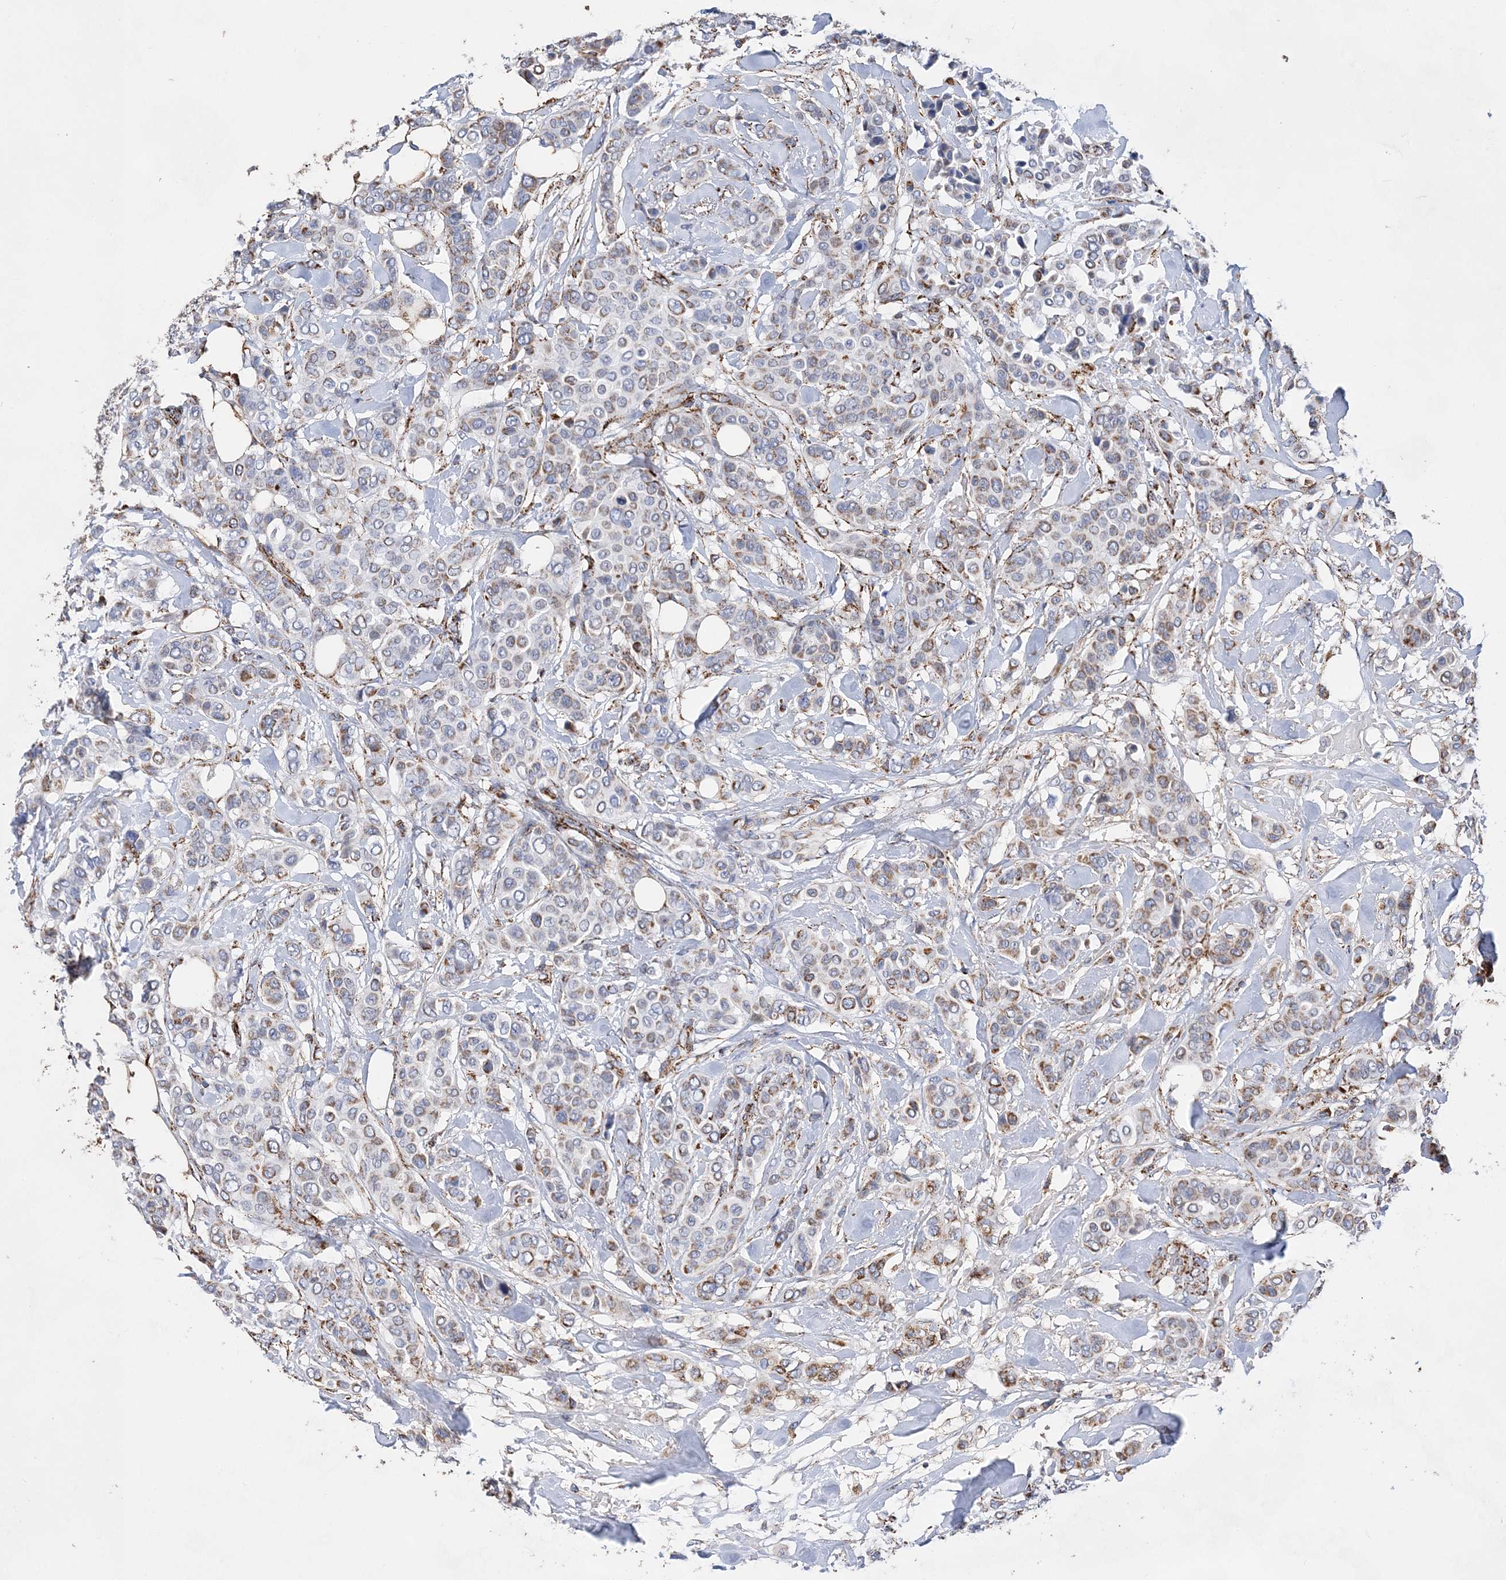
{"staining": {"intensity": "moderate", "quantity": "25%-75%", "location": "cytoplasmic/membranous"}, "tissue": "breast cancer", "cell_type": "Tumor cells", "image_type": "cancer", "snomed": [{"axis": "morphology", "description": "Lobular carcinoma"}, {"axis": "topography", "description": "Breast"}], "caption": "About 25%-75% of tumor cells in lobular carcinoma (breast) demonstrate moderate cytoplasmic/membranous protein positivity as visualized by brown immunohistochemical staining.", "gene": "ACOT9", "patient": {"sex": "female", "age": 51}}